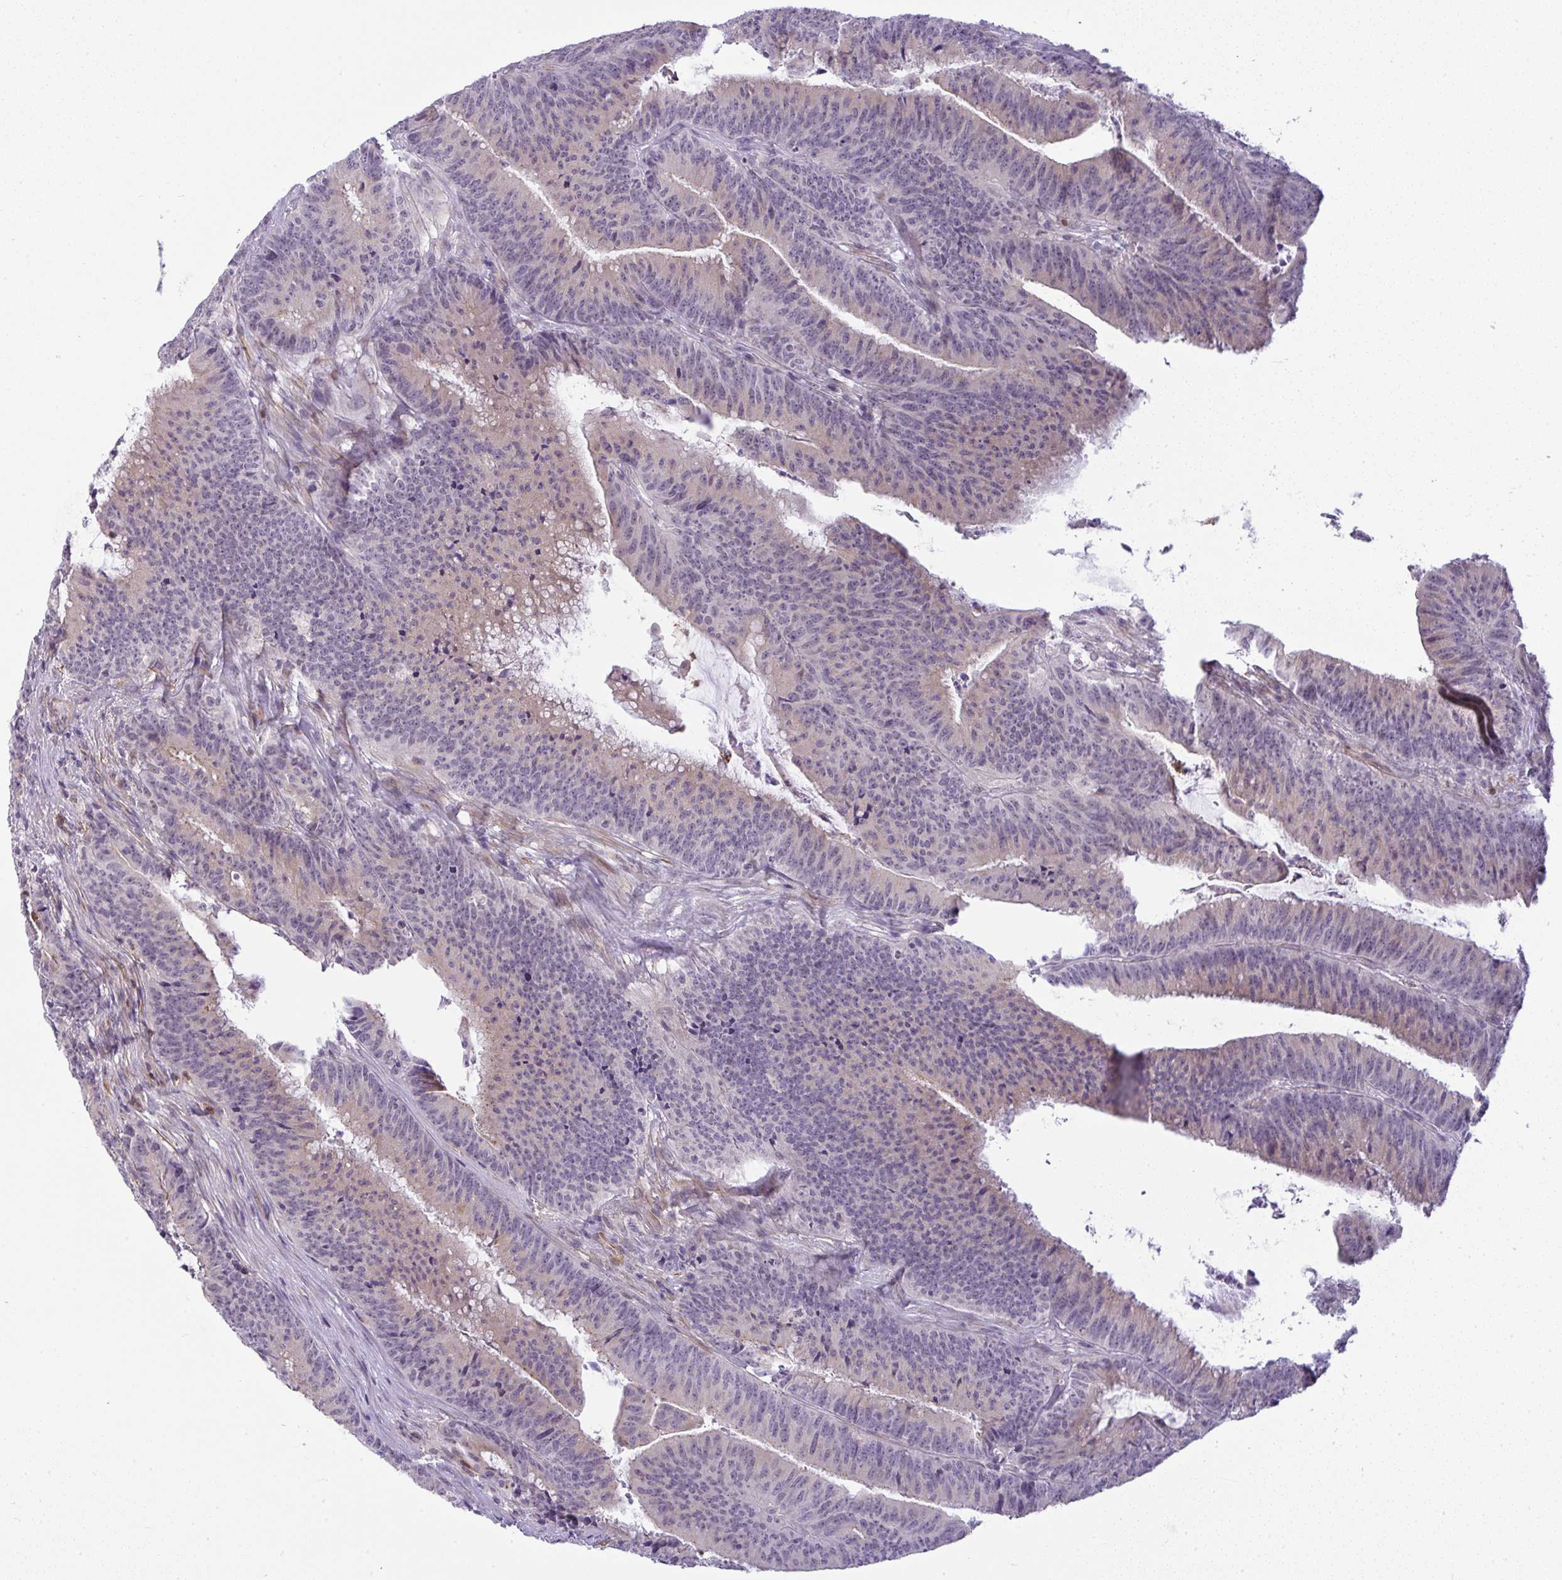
{"staining": {"intensity": "weak", "quantity": "25%-75%", "location": "cytoplasmic/membranous"}, "tissue": "colorectal cancer", "cell_type": "Tumor cells", "image_type": "cancer", "snomed": [{"axis": "morphology", "description": "Adenocarcinoma, NOS"}, {"axis": "topography", "description": "Colon"}], "caption": "Colorectal cancer tissue displays weak cytoplasmic/membranous staining in about 25%-75% of tumor cells, visualized by immunohistochemistry. Using DAB (3,3'-diaminobenzidine) (brown) and hematoxylin (blue) stains, captured at high magnification using brightfield microscopy.", "gene": "DZIP1", "patient": {"sex": "female", "age": 78}}